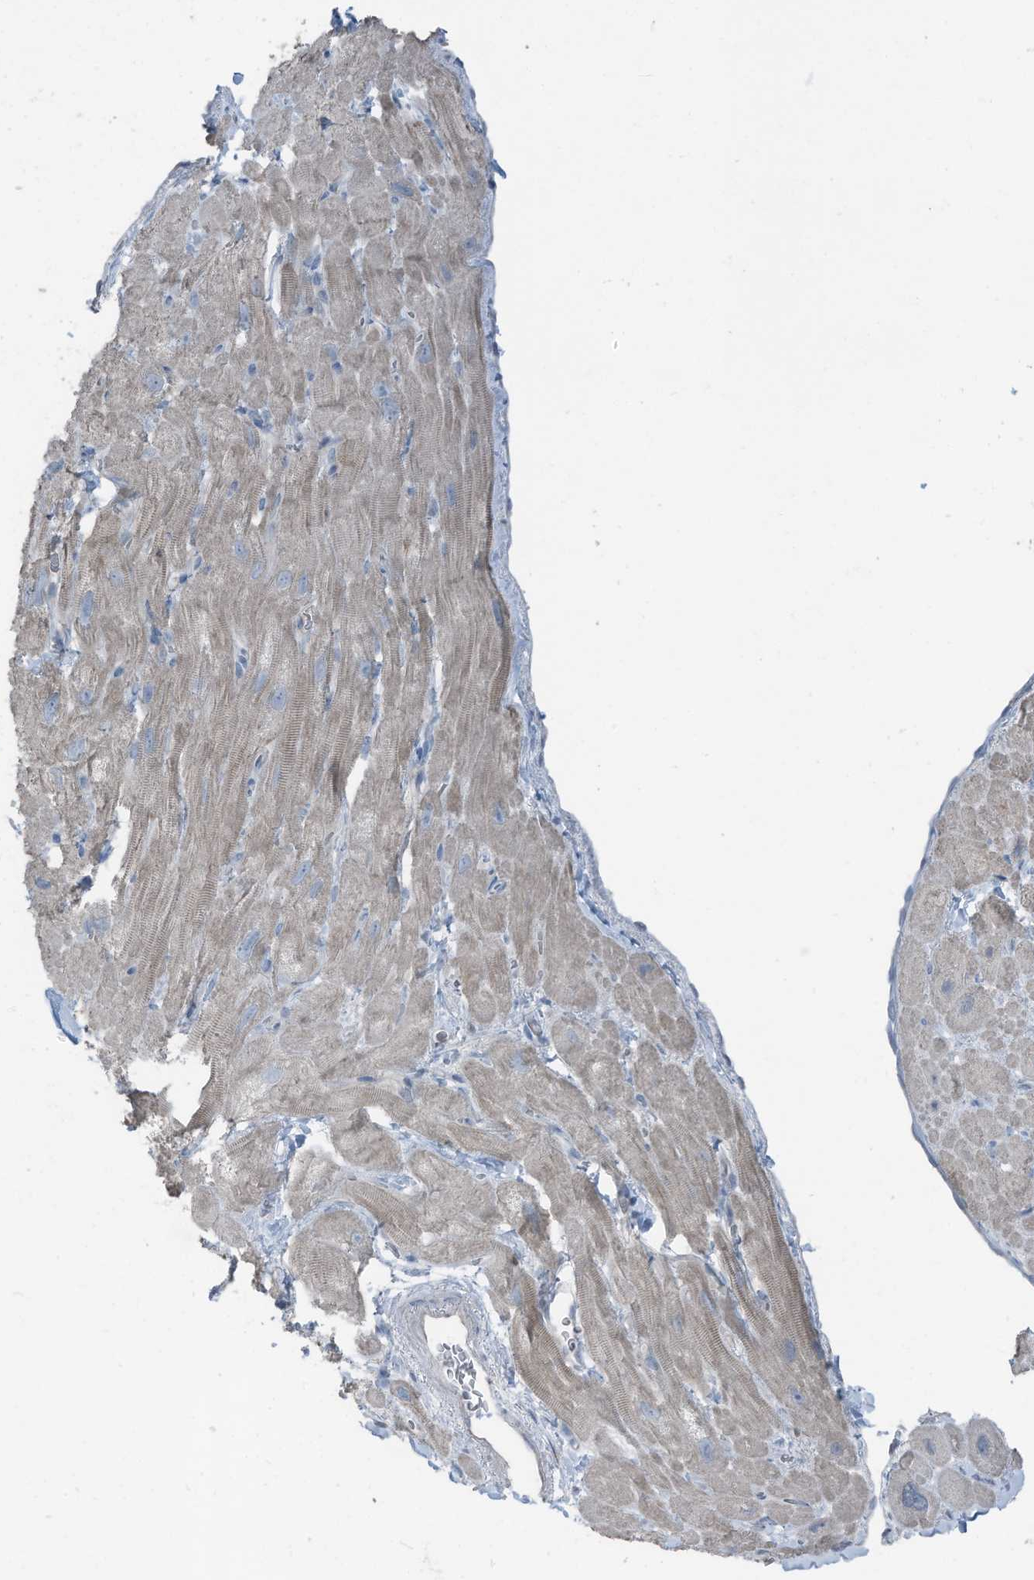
{"staining": {"intensity": "weak", "quantity": "25%-75%", "location": "cytoplasmic/membranous"}, "tissue": "heart muscle", "cell_type": "Cardiomyocytes", "image_type": "normal", "snomed": [{"axis": "morphology", "description": "Normal tissue, NOS"}, {"axis": "topography", "description": "Heart"}], "caption": "Protein expression analysis of benign heart muscle exhibits weak cytoplasmic/membranous positivity in about 25%-75% of cardiomyocytes.", "gene": "ARHGEF33", "patient": {"sex": "male", "age": 49}}